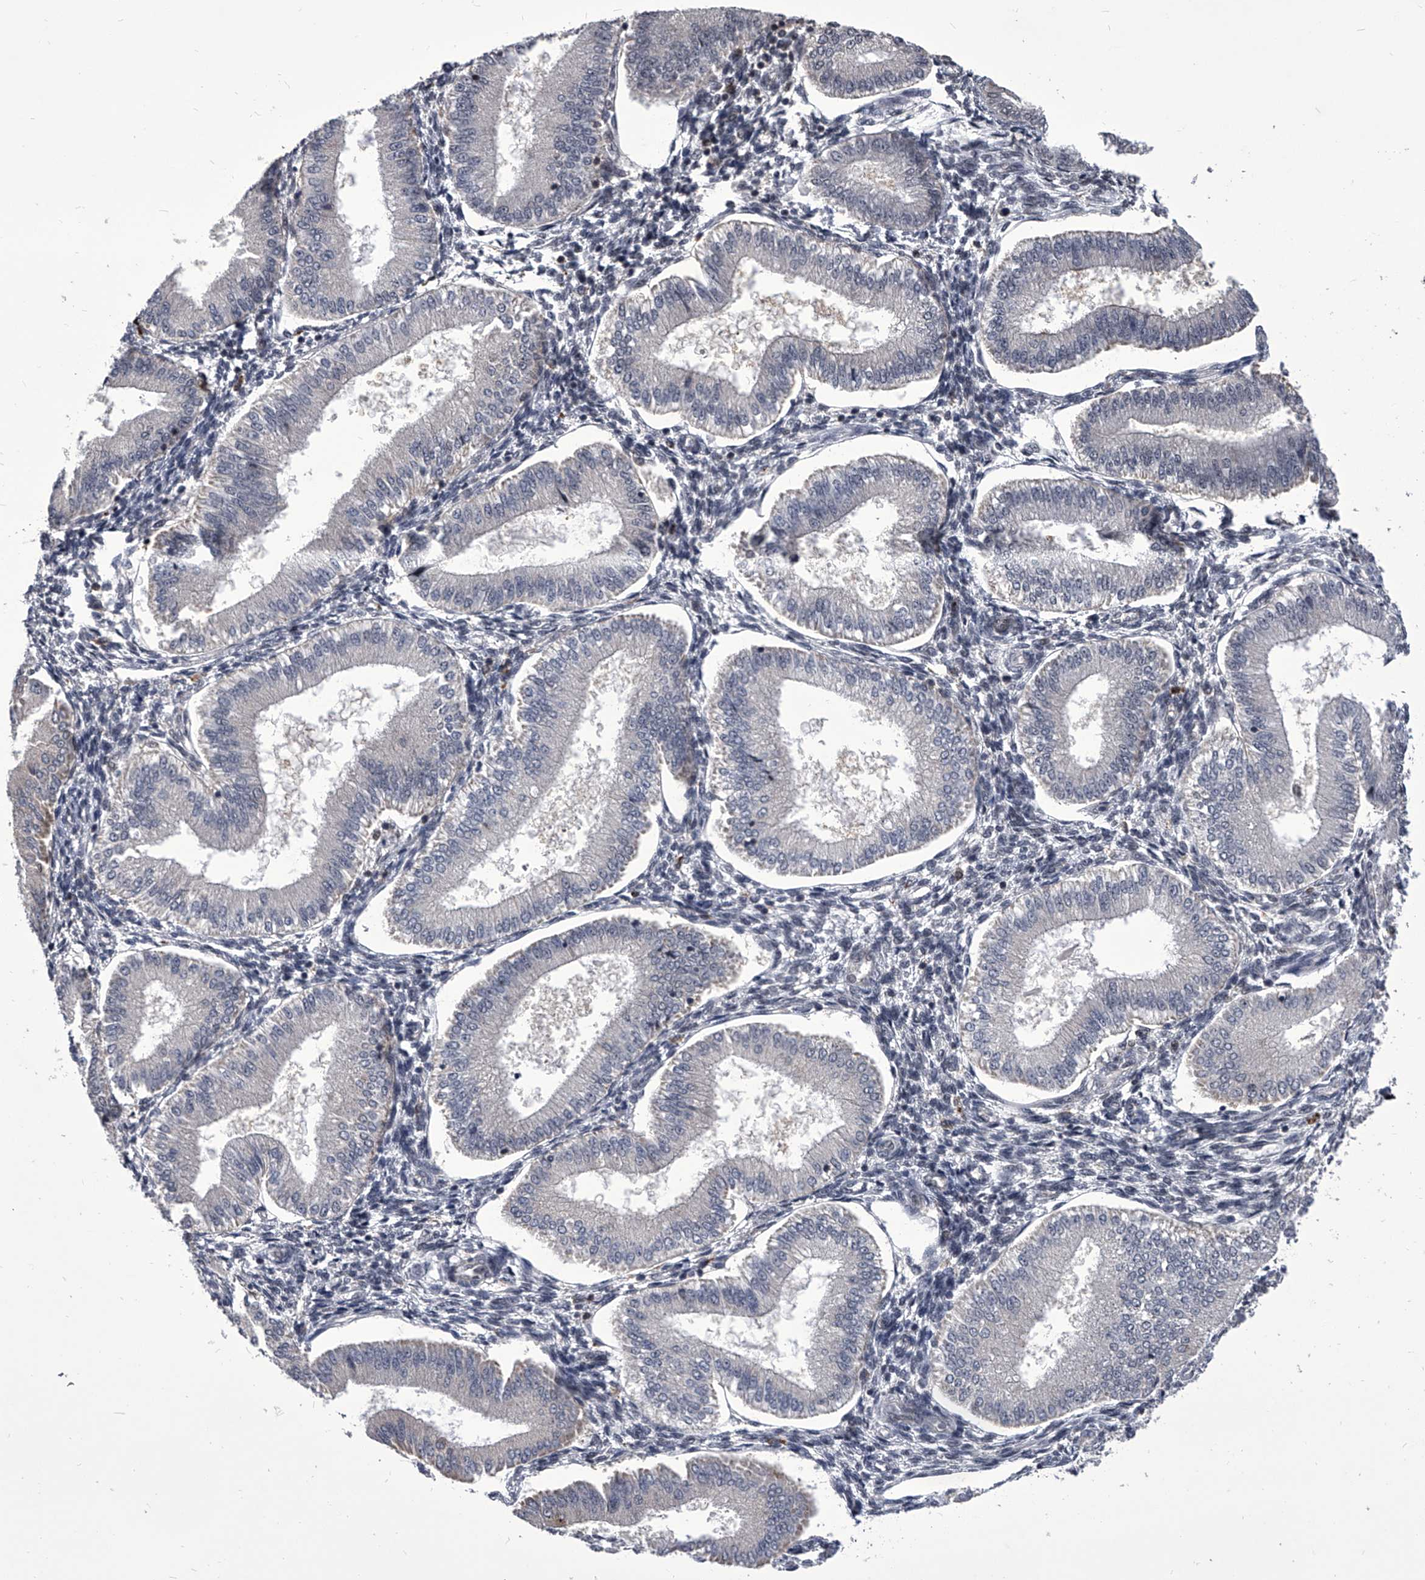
{"staining": {"intensity": "weak", "quantity": "<25%", "location": "nuclear"}, "tissue": "endometrium", "cell_type": "Cells in endometrial stroma", "image_type": "normal", "snomed": [{"axis": "morphology", "description": "Normal tissue, NOS"}, {"axis": "topography", "description": "Endometrium"}], "caption": "Protein analysis of benign endometrium demonstrates no significant positivity in cells in endometrial stroma. The staining is performed using DAB brown chromogen with nuclei counter-stained in using hematoxylin.", "gene": "CMTR1", "patient": {"sex": "female", "age": 39}}